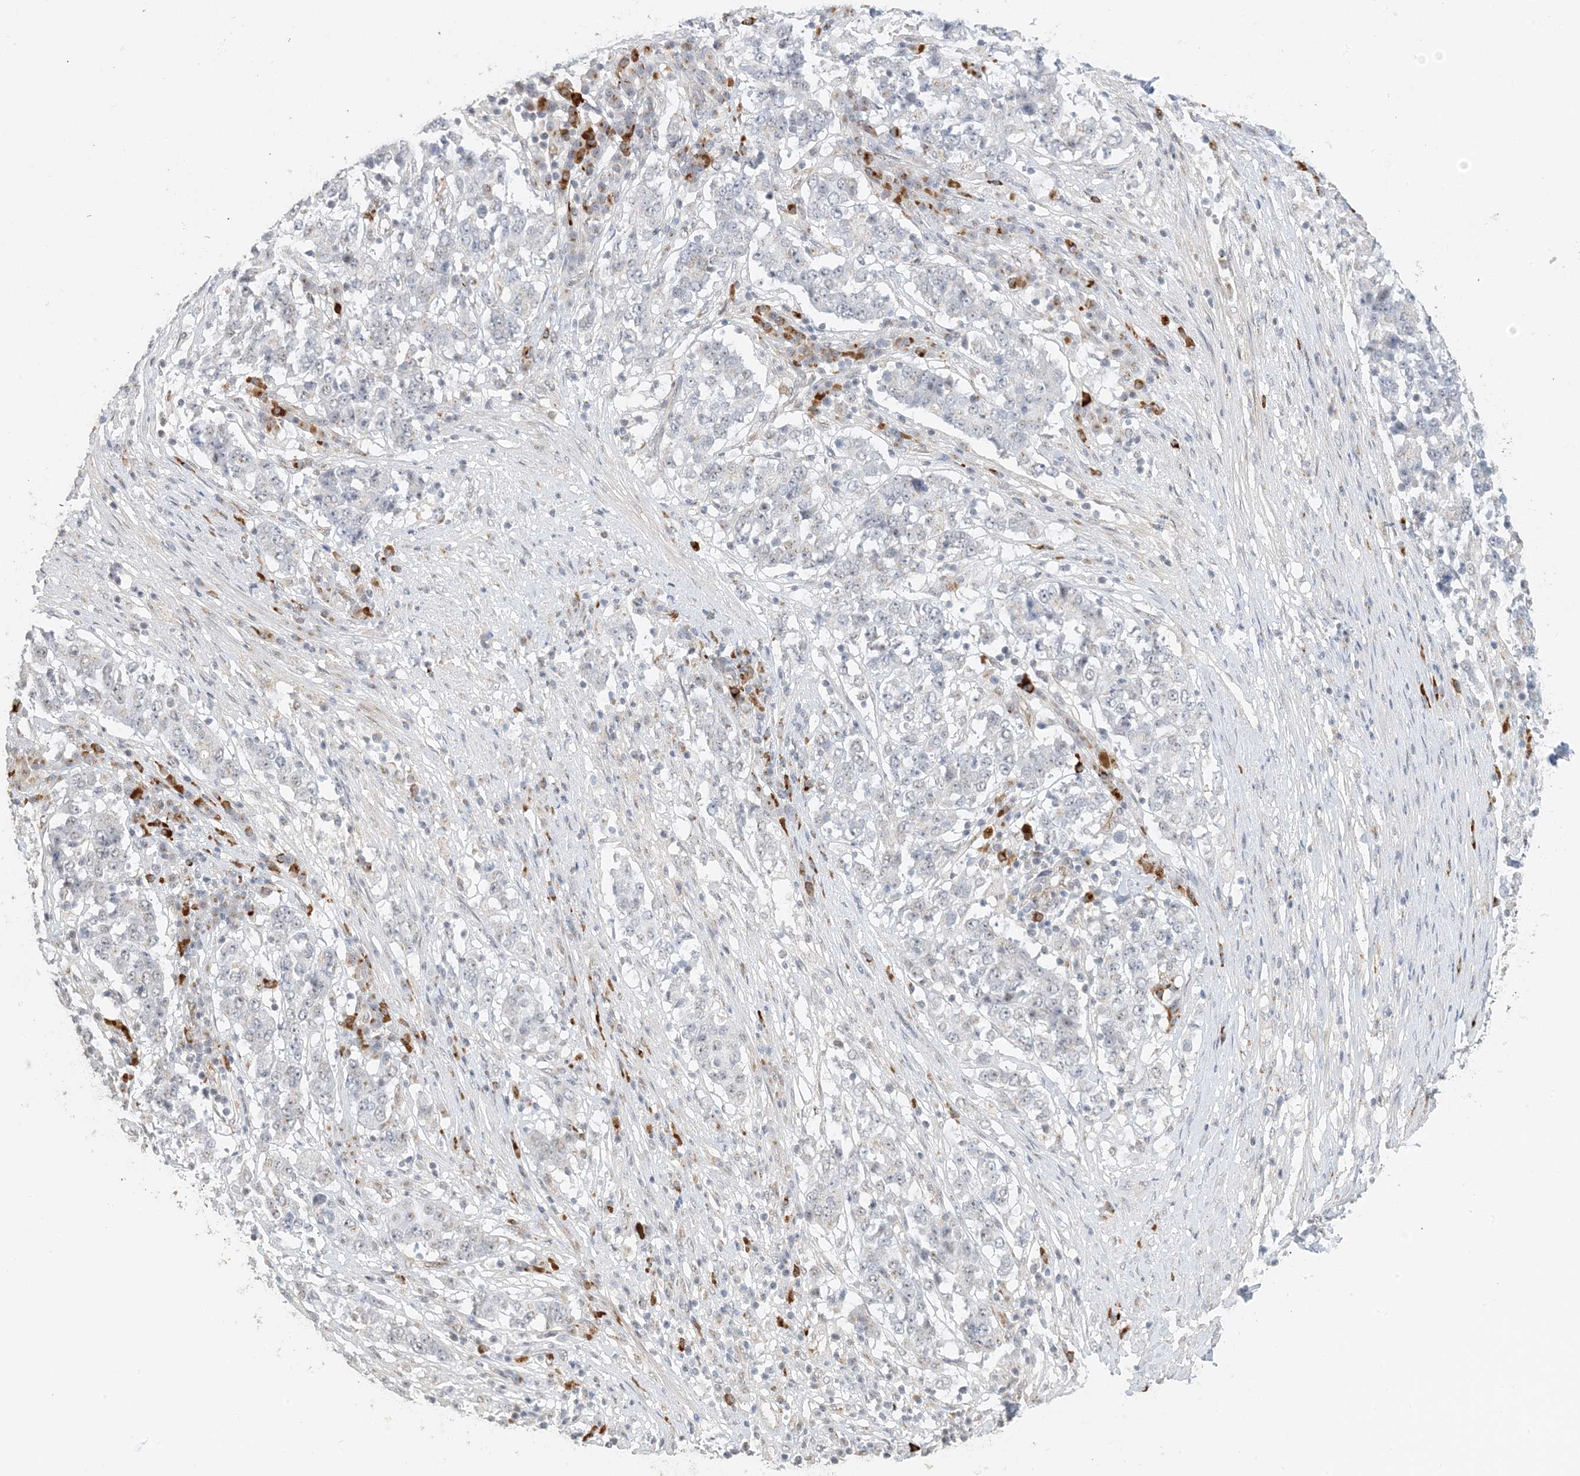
{"staining": {"intensity": "negative", "quantity": "none", "location": "none"}, "tissue": "stomach cancer", "cell_type": "Tumor cells", "image_type": "cancer", "snomed": [{"axis": "morphology", "description": "Adenocarcinoma, NOS"}, {"axis": "topography", "description": "Stomach"}], "caption": "Immunohistochemistry (IHC) photomicrograph of neoplastic tissue: stomach adenocarcinoma stained with DAB (3,3'-diaminobenzidine) exhibits no significant protein positivity in tumor cells.", "gene": "ZCCHC4", "patient": {"sex": "male", "age": 59}}